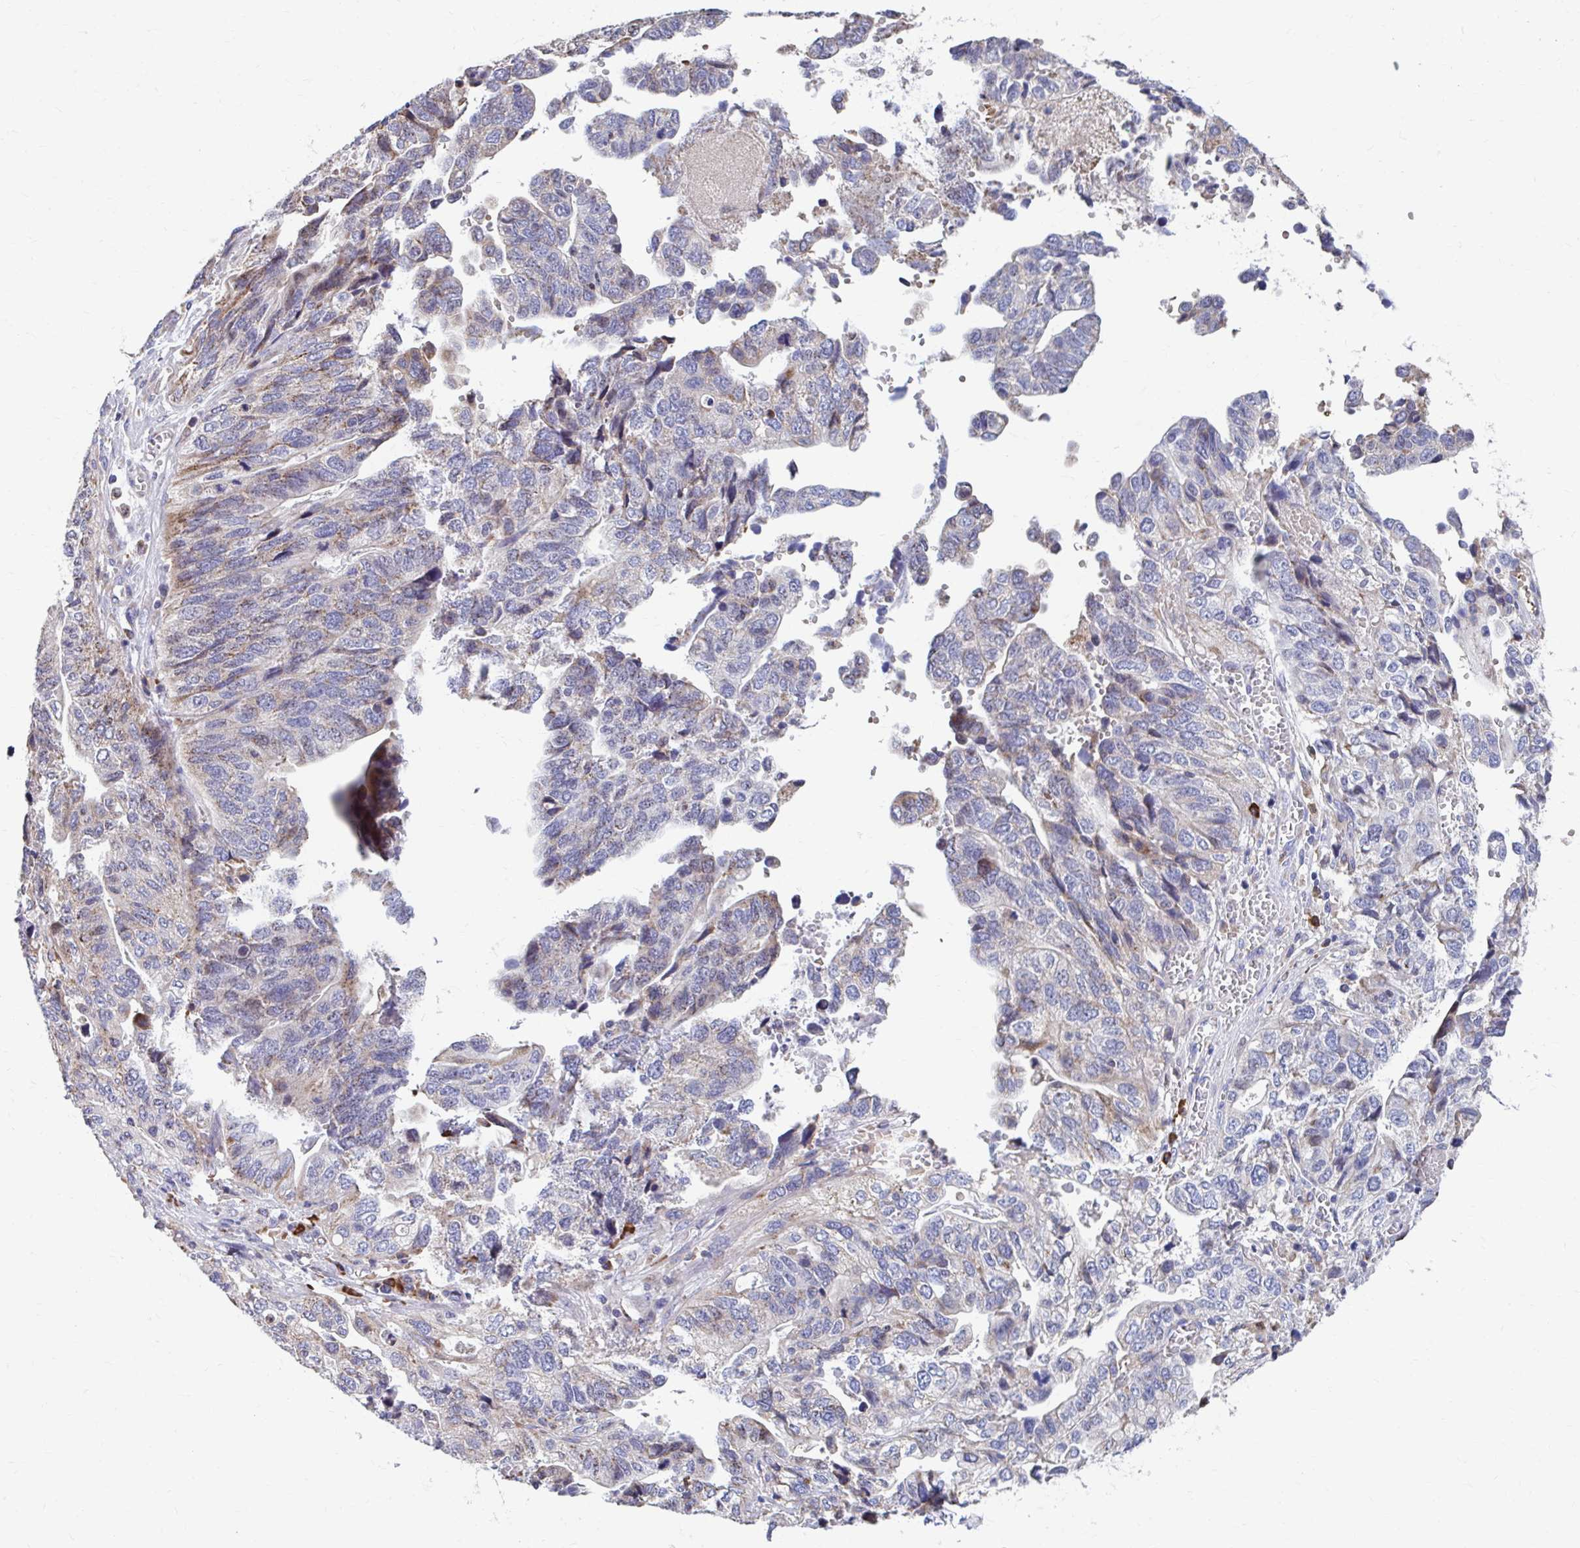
{"staining": {"intensity": "negative", "quantity": "none", "location": "none"}, "tissue": "stomach cancer", "cell_type": "Tumor cells", "image_type": "cancer", "snomed": [{"axis": "morphology", "description": "Adenocarcinoma, NOS"}, {"axis": "topography", "description": "Stomach, upper"}], "caption": "A high-resolution photomicrograph shows immunohistochemistry staining of stomach adenocarcinoma, which shows no significant expression in tumor cells.", "gene": "FKBP2", "patient": {"sex": "female", "age": 67}}